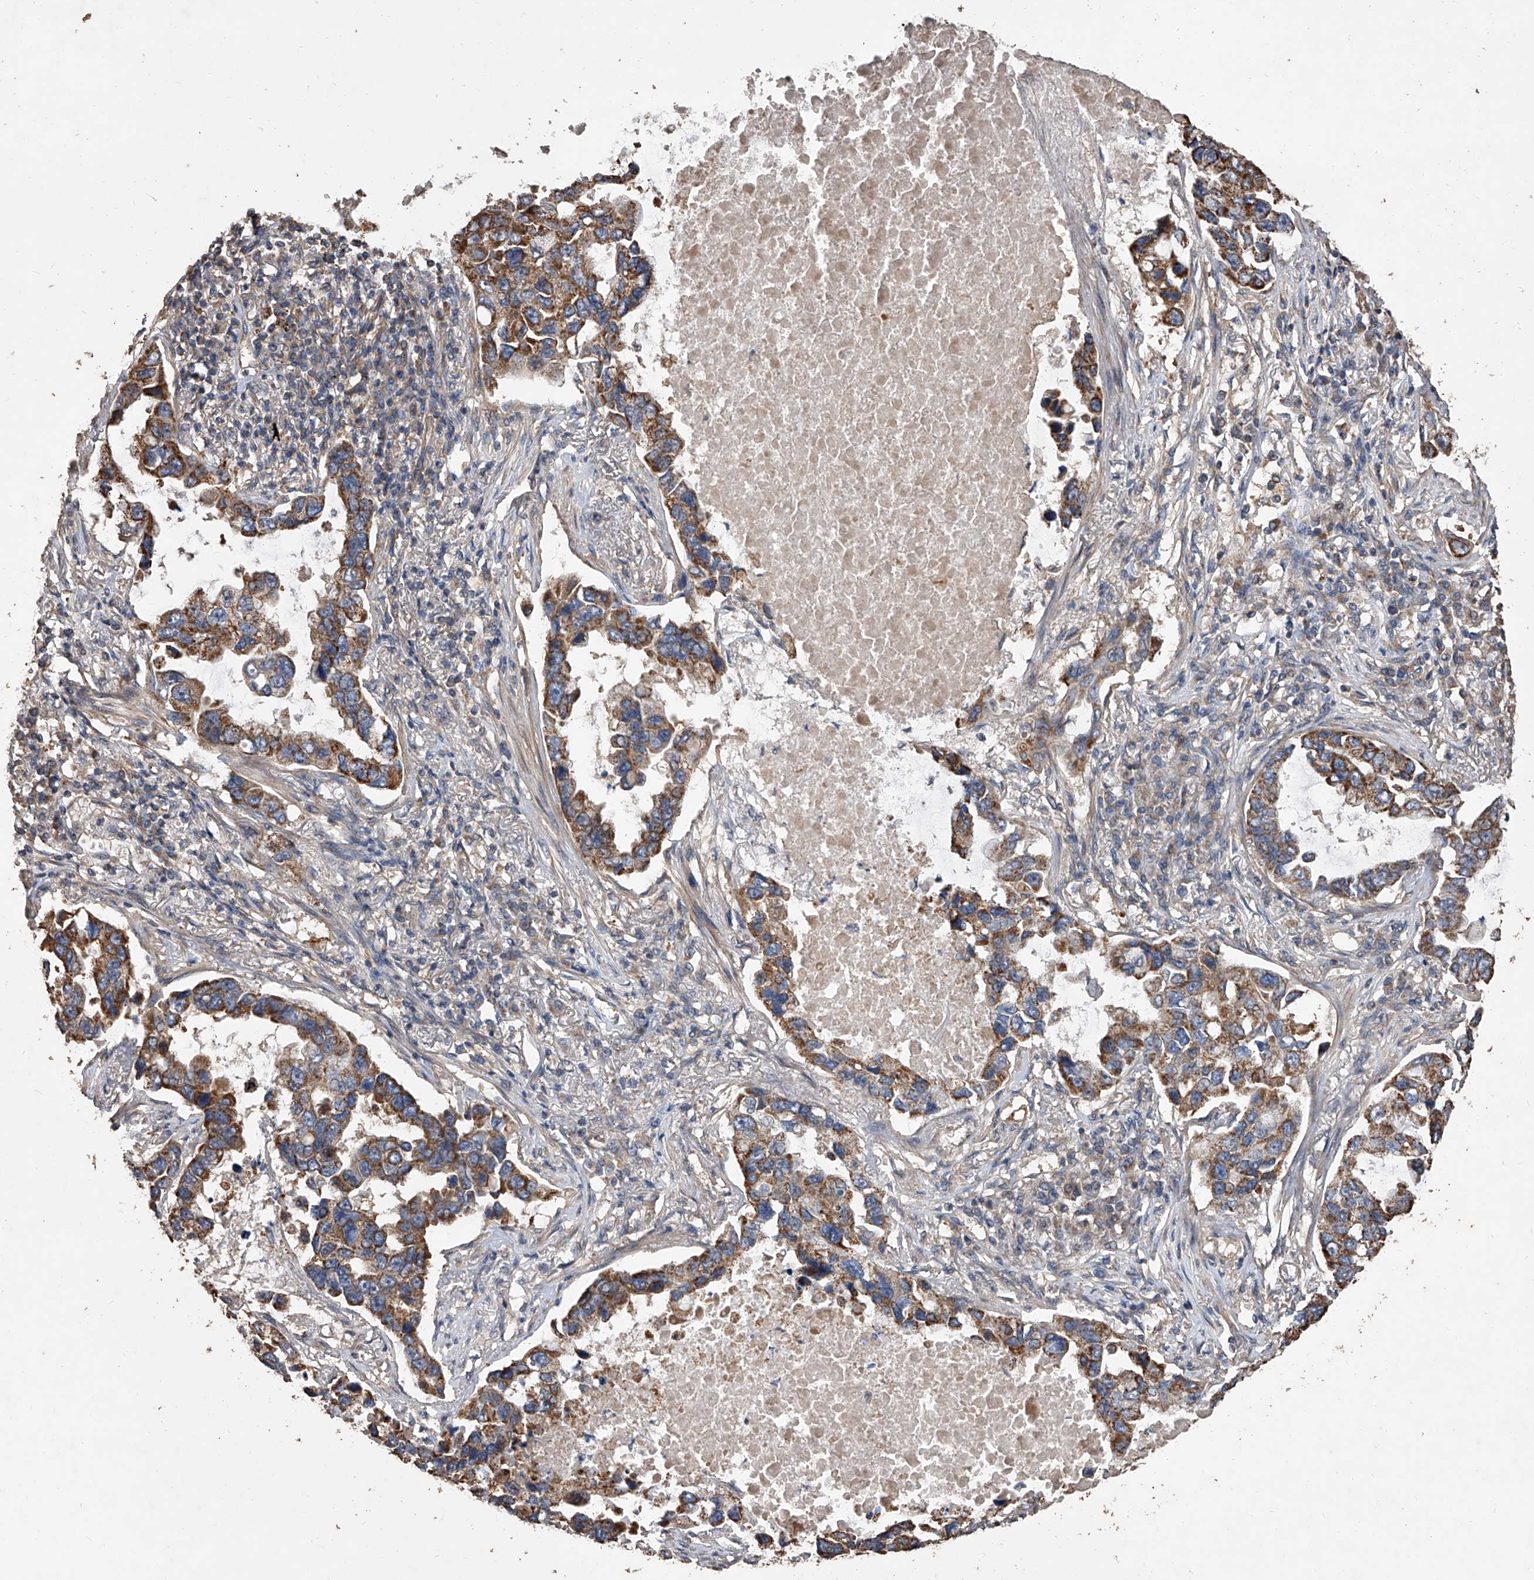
{"staining": {"intensity": "moderate", "quantity": ">75%", "location": "cytoplasmic/membranous"}, "tissue": "lung cancer", "cell_type": "Tumor cells", "image_type": "cancer", "snomed": [{"axis": "morphology", "description": "Adenocarcinoma, NOS"}, {"axis": "topography", "description": "Lung"}], "caption": "A brown stain highlights moderate cytoplasmic/membranous positivity of a protein in human adenocarcinoma (lung) tumor cells.", "gene": "LTV1", "patient": {"sex": "male", "age": 64}}